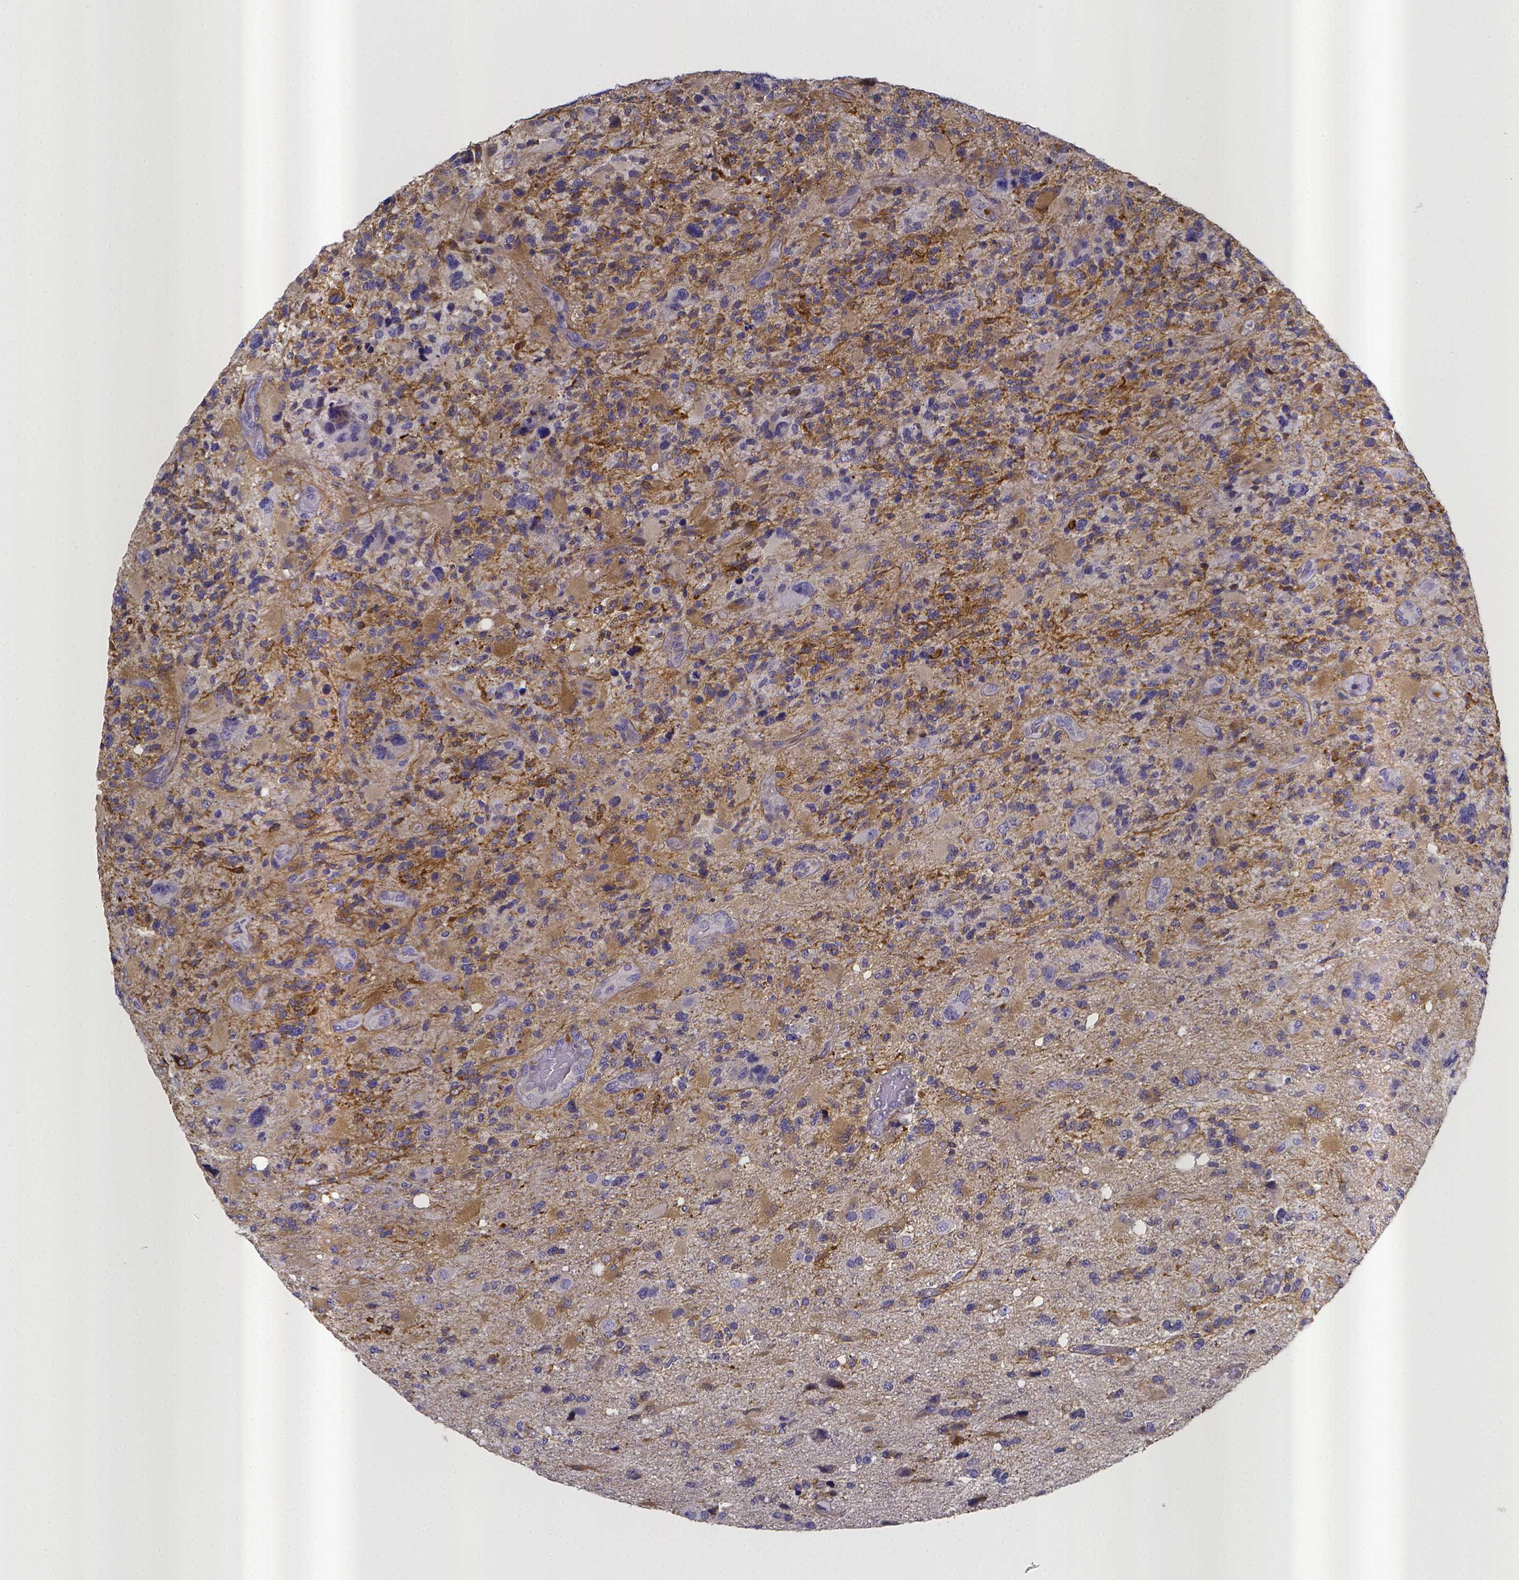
{"staining": {"intensity": "negative", "quantity": "none", "location": "none"}, "tissue": "glioma", "cell_type": "Tumor cells", "image_type": "cancer", "snomed": [{"axis": "morphology", "description": "Glioma, malignant, High grade"}, {"axis": "topography", "description": "Brain"}], "caption": "Immunohistochemistry (IHC) histopathology image of human glioma stained for a protein (brown), which demonstrates no staining in tumor cells. (DAB immunohistochemistry with hematoxylin counter stain).", "gene": "RERG", "patient": {"sex": "female", "age": 71}}